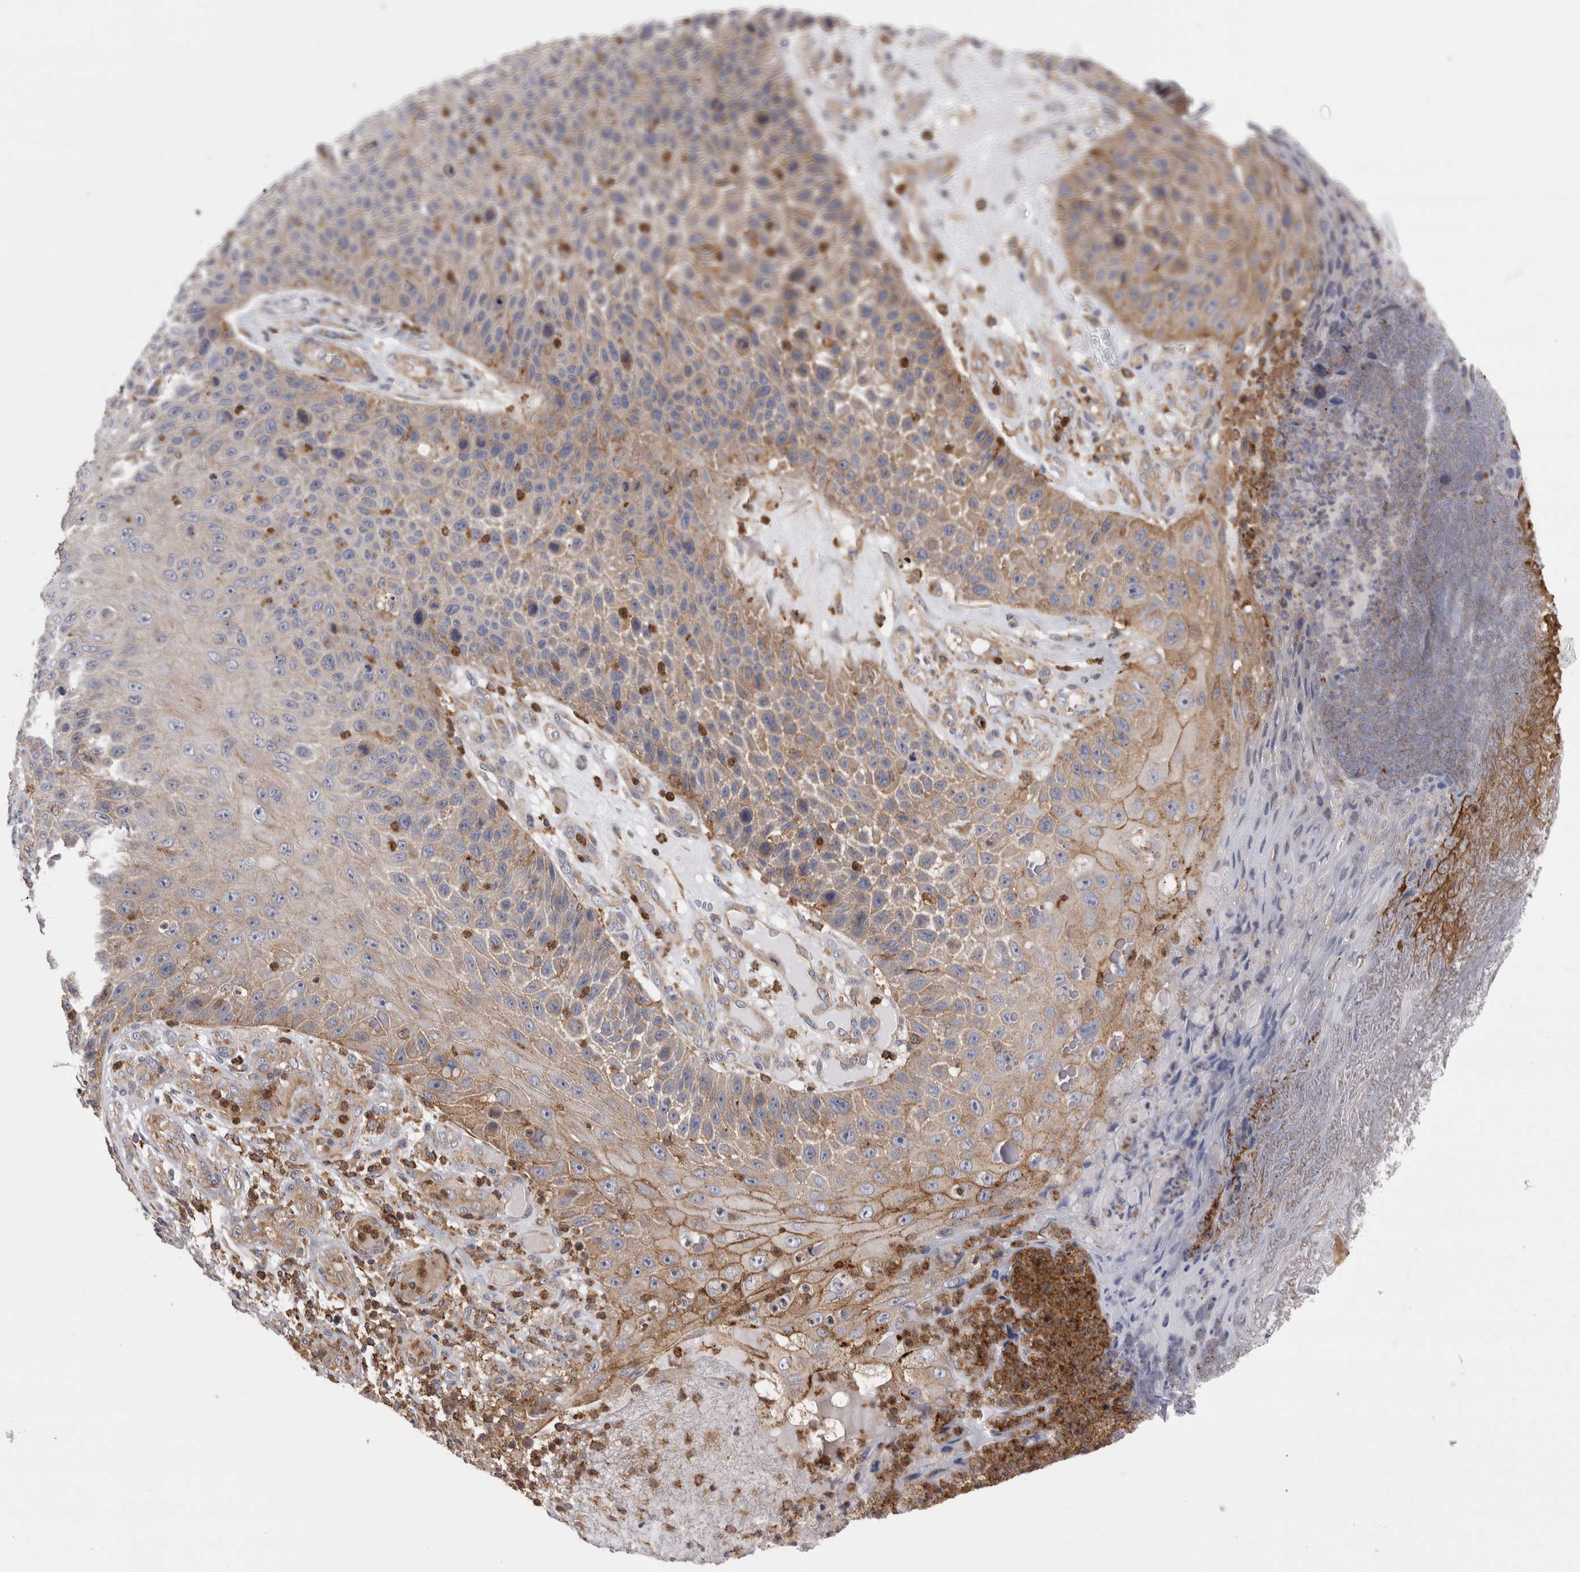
{"staining": {"intensity": "moderate", "quantity": "25%-75%", "location": "cytoplasmic/membranous"}, "tissue": "skin cancer", "cell_type": "Tumor cells", "image_type": "cancer", "snomed": [{"axis": "morphology", "description": "Squamous cell carcinoma, NOS"}, {"axis": "topography", "description": "Skin"}], "caption": "High-magnification brightfield microscopy of squamous cell carcinoma (skin) stained with DAB (brown) and counterstained with hematoxylin (blue). tumor cells exhibit moderate cytoplasmic/membranous expression is seen in approximately25%-75% of cells. The protein is shown in brown color, while the nuclei are stained blue.", "gene": "RAB11FIP1", "patient": {"sex": "female", "age": 88}}